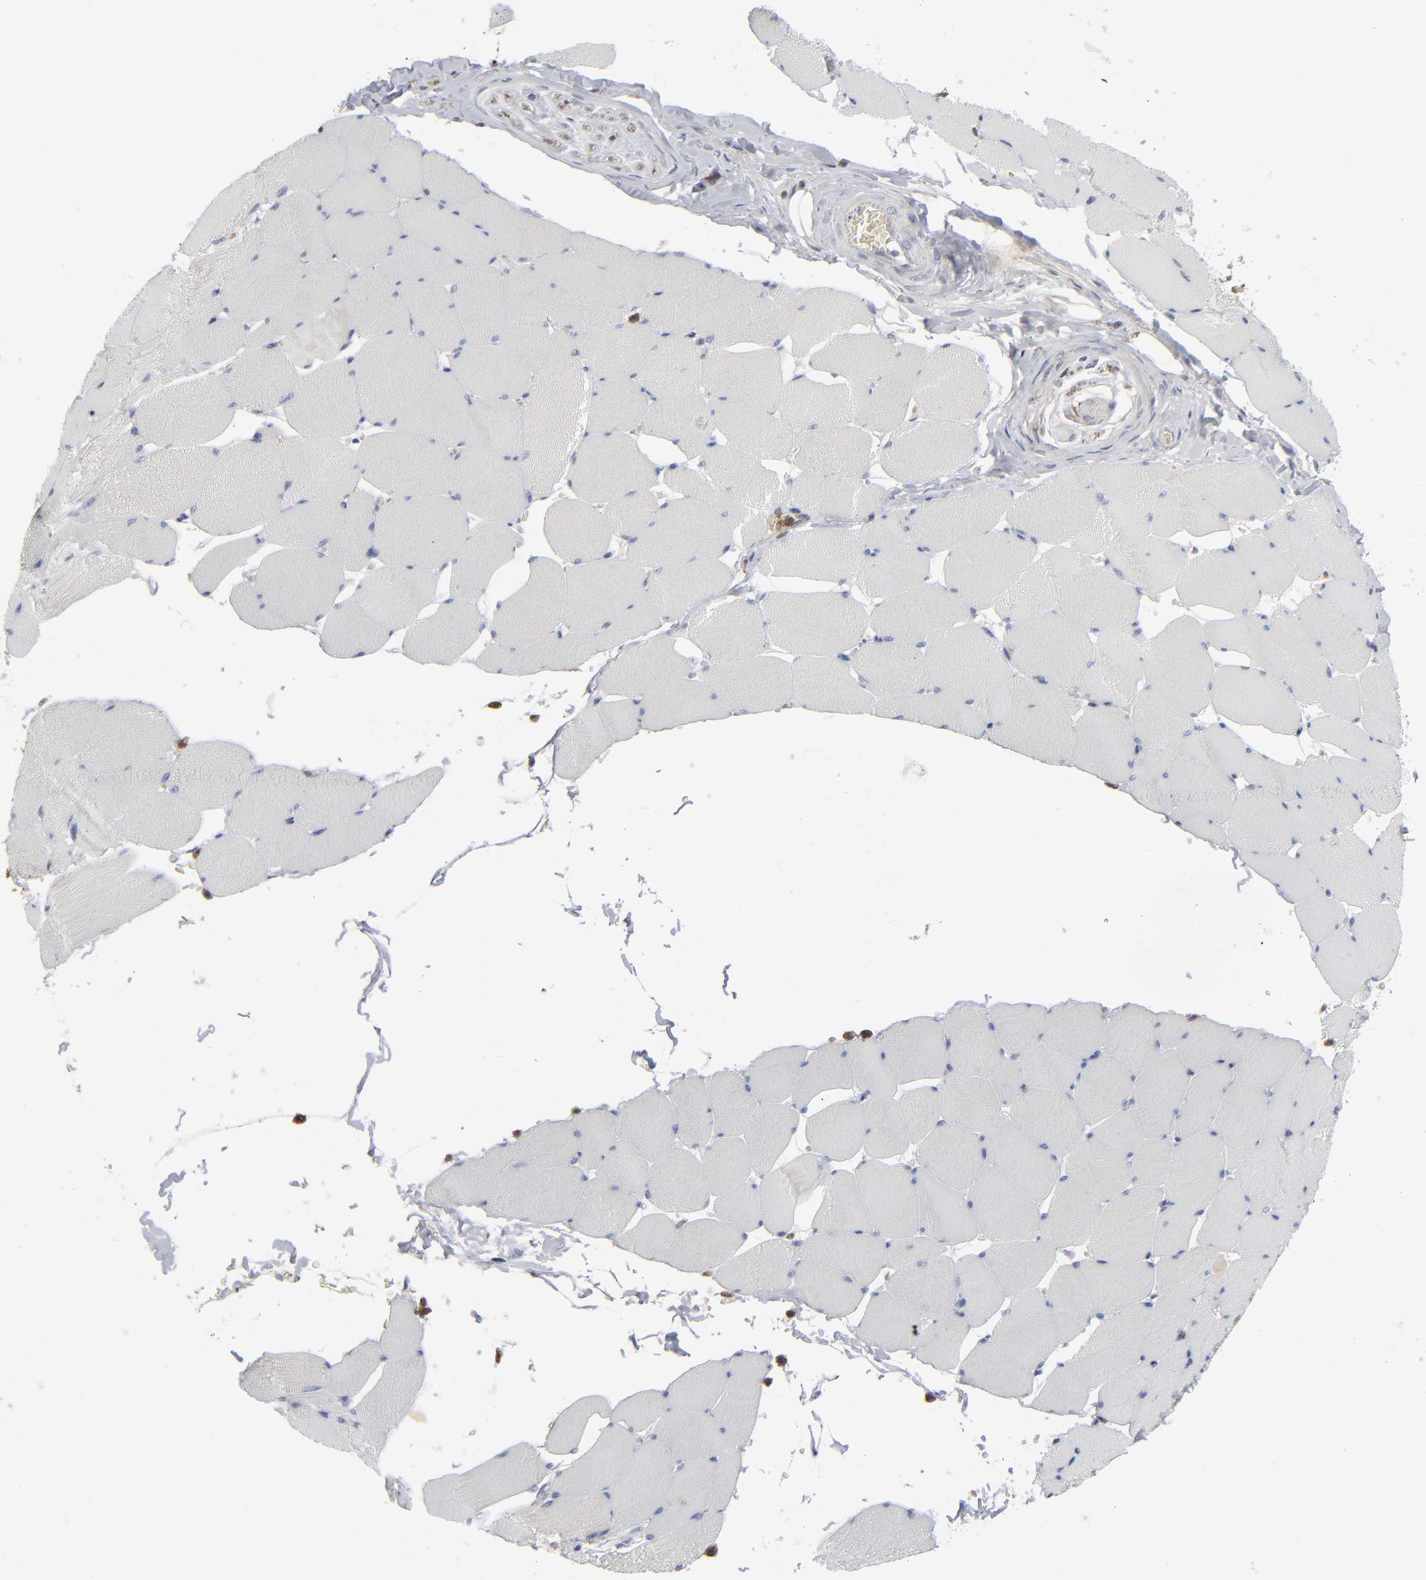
{"staining": {"intensity": "negative", "quantity": "none", "location": "none"}, "tissue": "skeletal muscle", "cell_type": "Myocytes", "image_type": "normal", "snomed": [{"axis": "morphology", "description": "Normal tissue, NOS"}, {"axis": "topography", "description": "Skeletal muscle"}], "caption": "This is an IHC histopathology image of unremarkable human skeletal muscle. There is no staining in myocytes.", "gene": "NME1", "patient": {"sex": "male", "age": 62}}